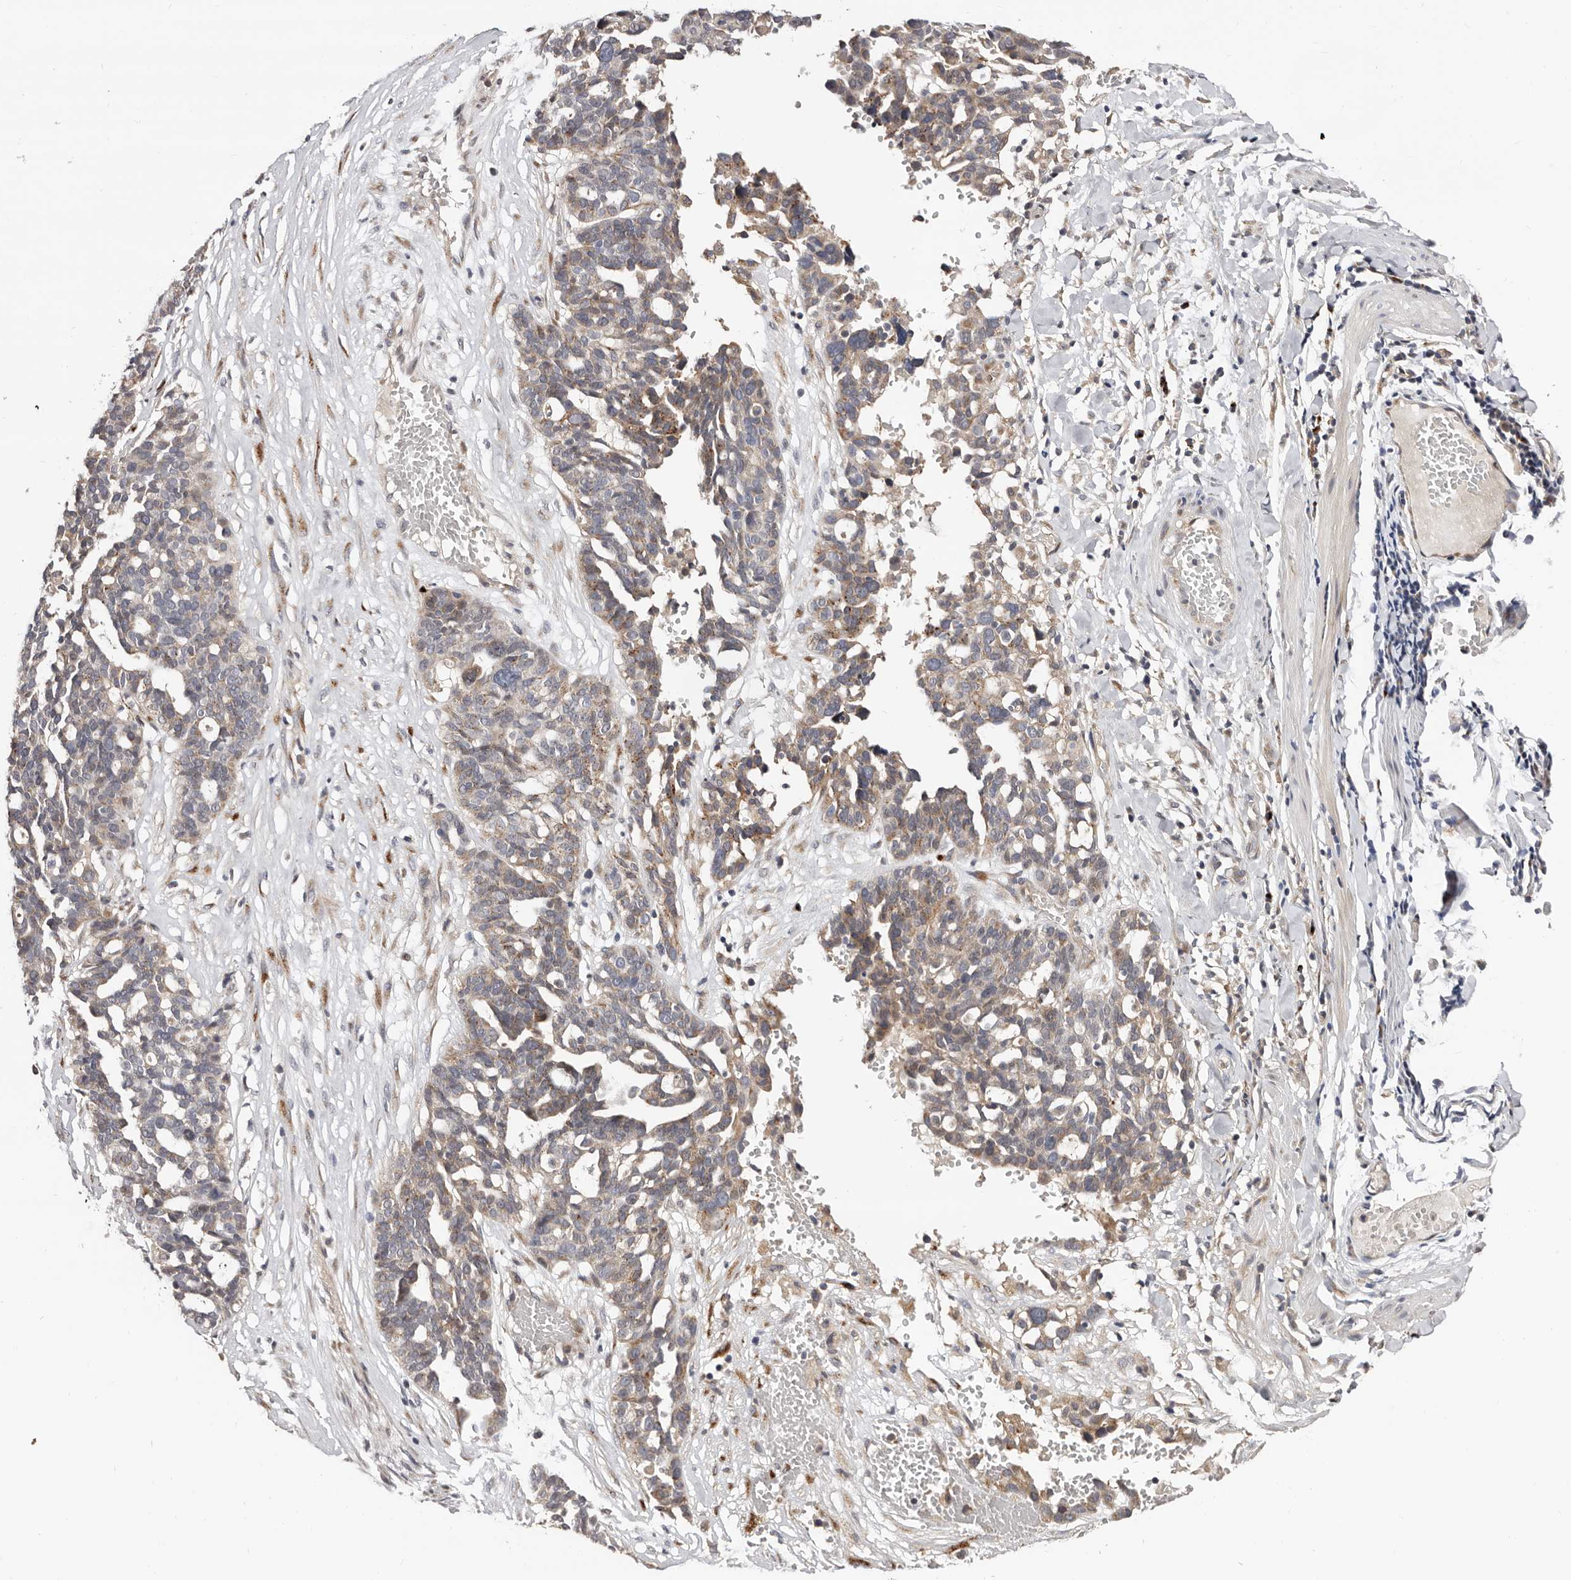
{"staining": {"intensity": "moderate", "quantity": "25%-75%", "location": "cytoplasmic/membranous"}, "tissue": "ovarian cancer", "cell_type": "Tumor cells", "image_type": "cancer", "snomed": [{"axis": "morphology", "description": "Cystadenocarcinoma, serous, NOS"}, {"axis": "topography", "description": "Ovary"}], "caption": "Immunohistochemical staining of human serous cystadenocarcinoma (ovarian) demonstrates moderate cytoplasmic/membranous protein positivity in approximately 25%-75% of tumor cells. The staining is performed using DAB brown chromogen to label protein expression. The nuclei are counter-stained blue using hematoxylin.", "gene": "DACT2", "patient": {"sex": "female", "age": 59}}